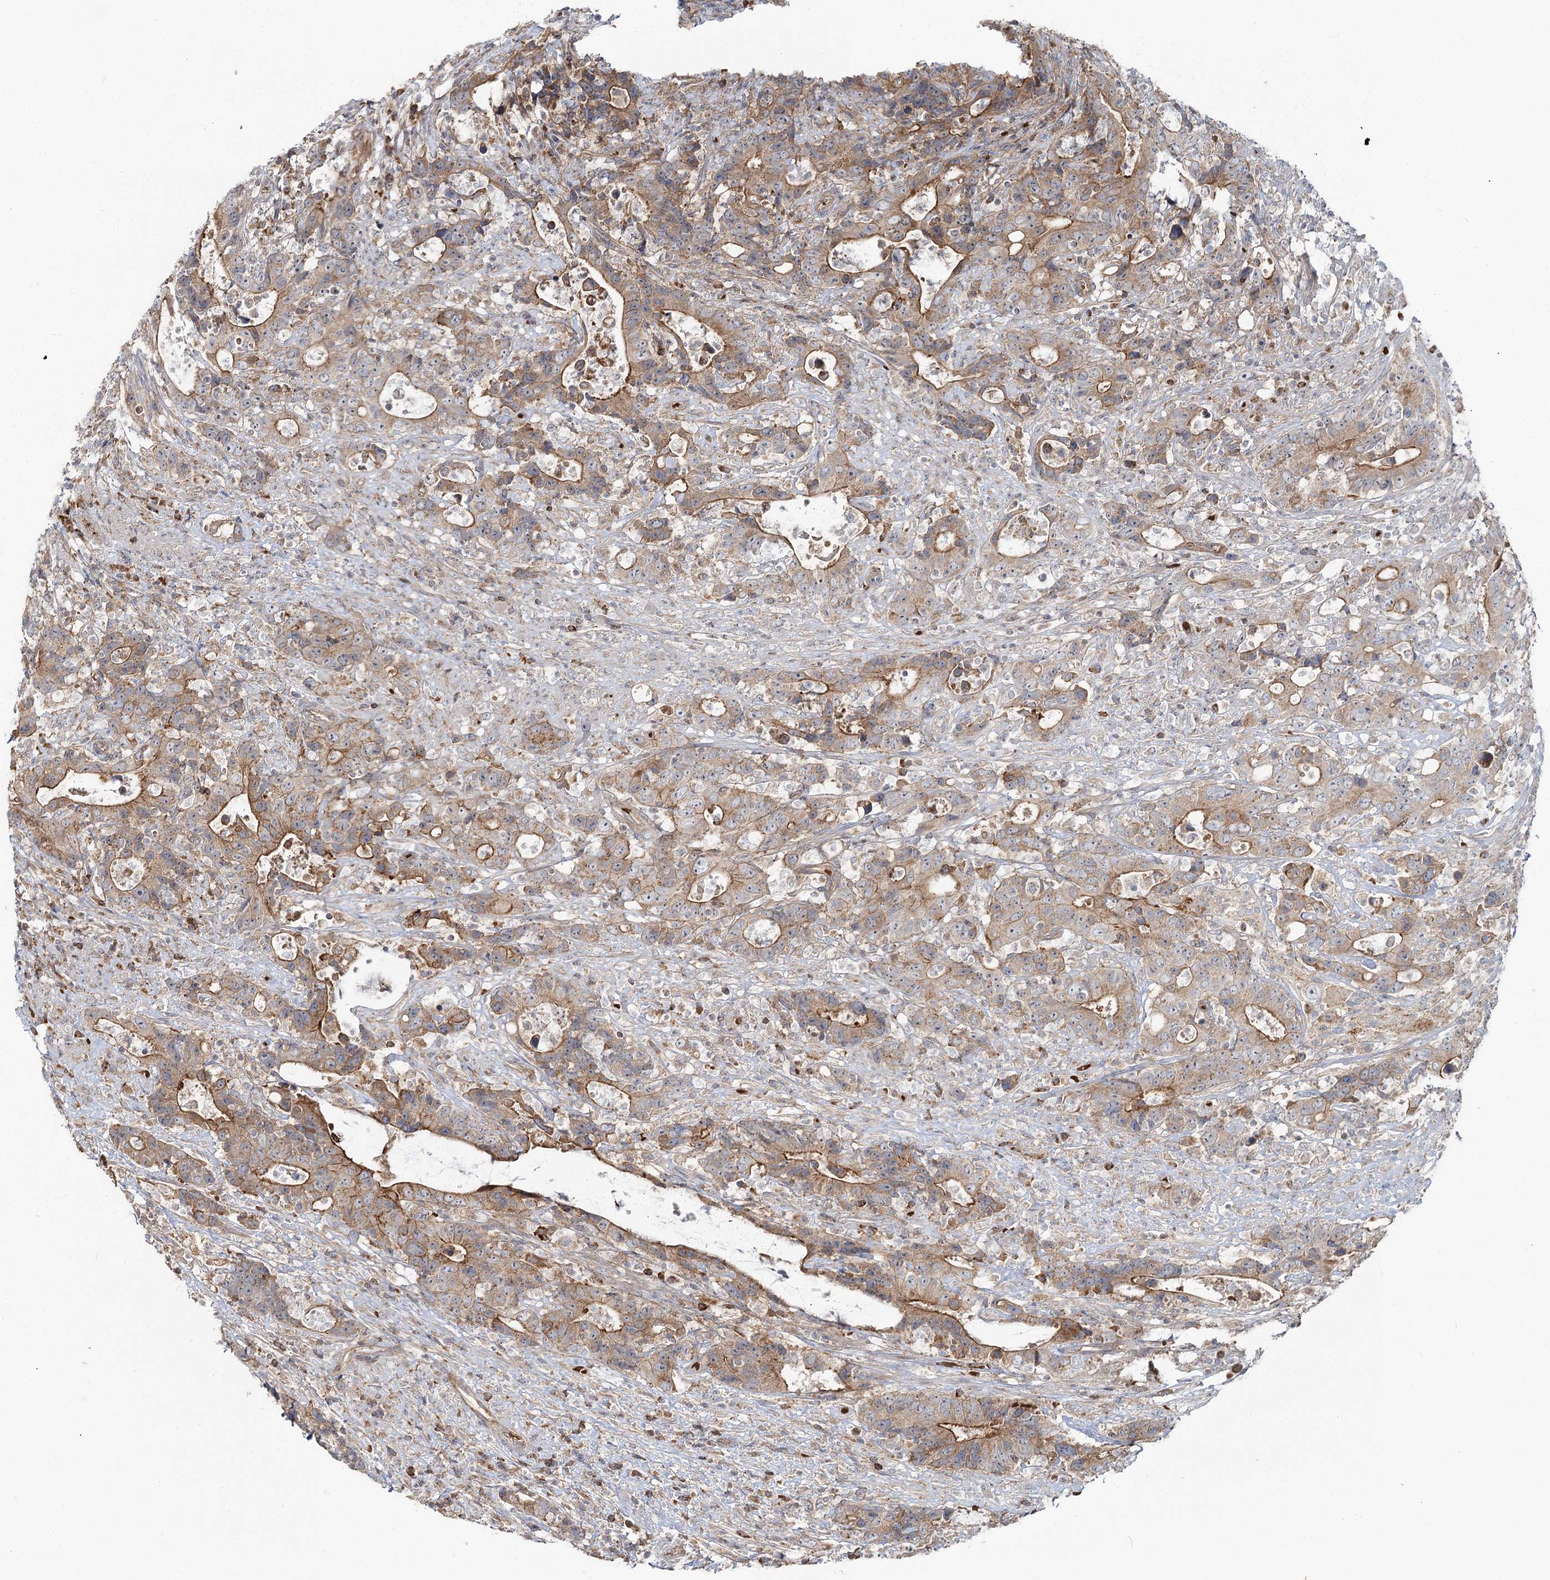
{"staining": {"intensity": "moderate", "quantity": ">75%", "location": "cytoplasmic/membranous"}, "tissue": "colorectal cancer", "cell_type": "Tumor cells", "image_type": "cancer", "snomed": [{"axis": "morphology", "description": "Adenocarcinoma, NOS"}, {"axis": "topography", "description": "Colon"}], "caption": "Colorectal cancer was stained to show a protein in brown. There is medium levels of moderate cytoplasmic/membranous expression in approximately >75% of tumor cells.", "gene": "PCBD2", "patient": {"sex": "female", "age": 75}}